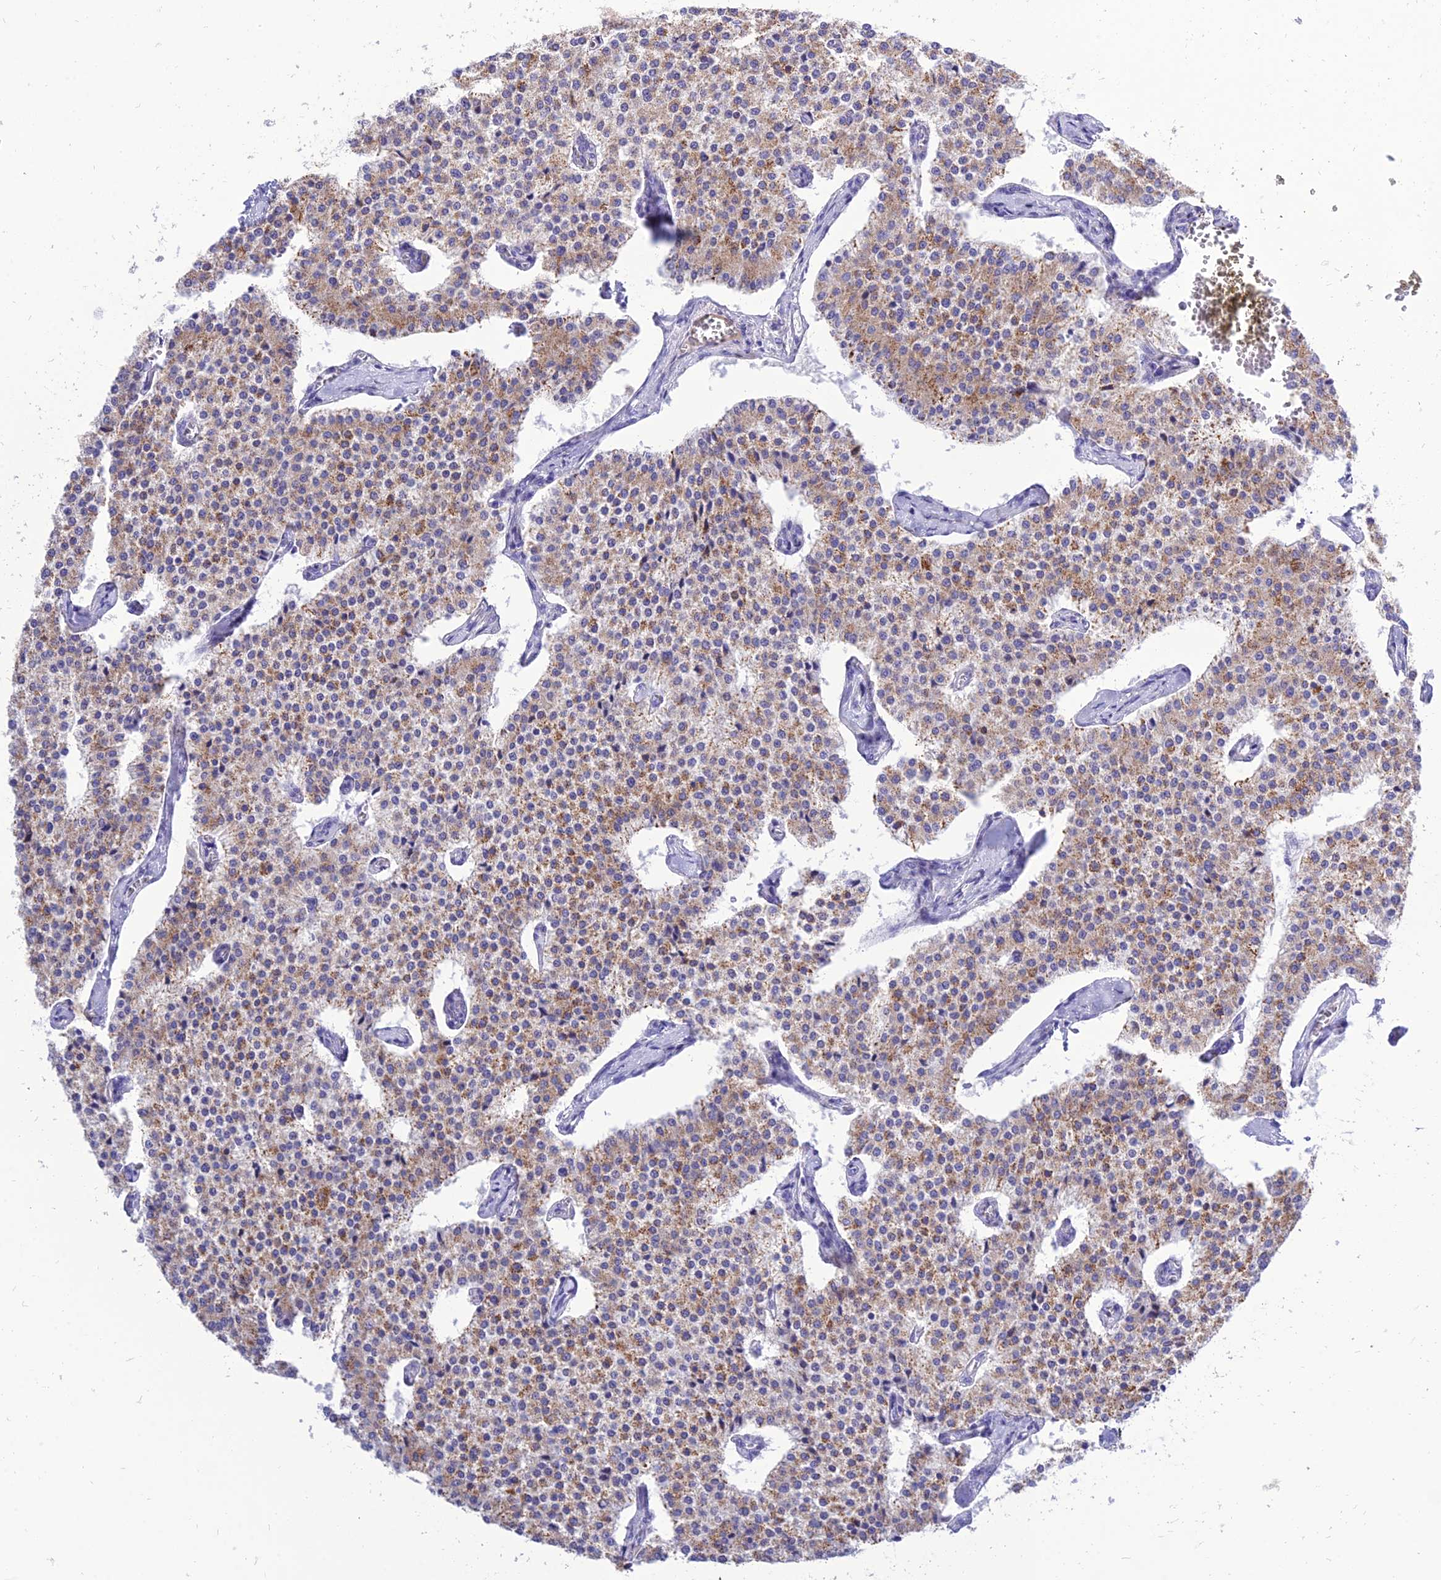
{"staining": {"intensity": "moderate", "quantity": "25%-75%", "location": "cytoplasmic/membranous"}, "tissue": "carcinoid", "cell_type": "Tumor cells", "image_type": "cancer", "snomed": [{"axis": "morphology", "description": "Carcinoid, malignant, NOS"}, {"axis": "topography", "description": "Colon"}], "caption": "Malignant carcinoid stained with DAB immunohistochemistry (IHC) shows medium levels of moderate cytoplasmic/membranous staining in approximately 25%-75% of tumor cells. Using DAB (brown) and hematoxylin (blue) stains, captured at high magnification using brightfield microscopy.", "gene": "PKN3", "patient": {"sex": "female", "age": 52}}